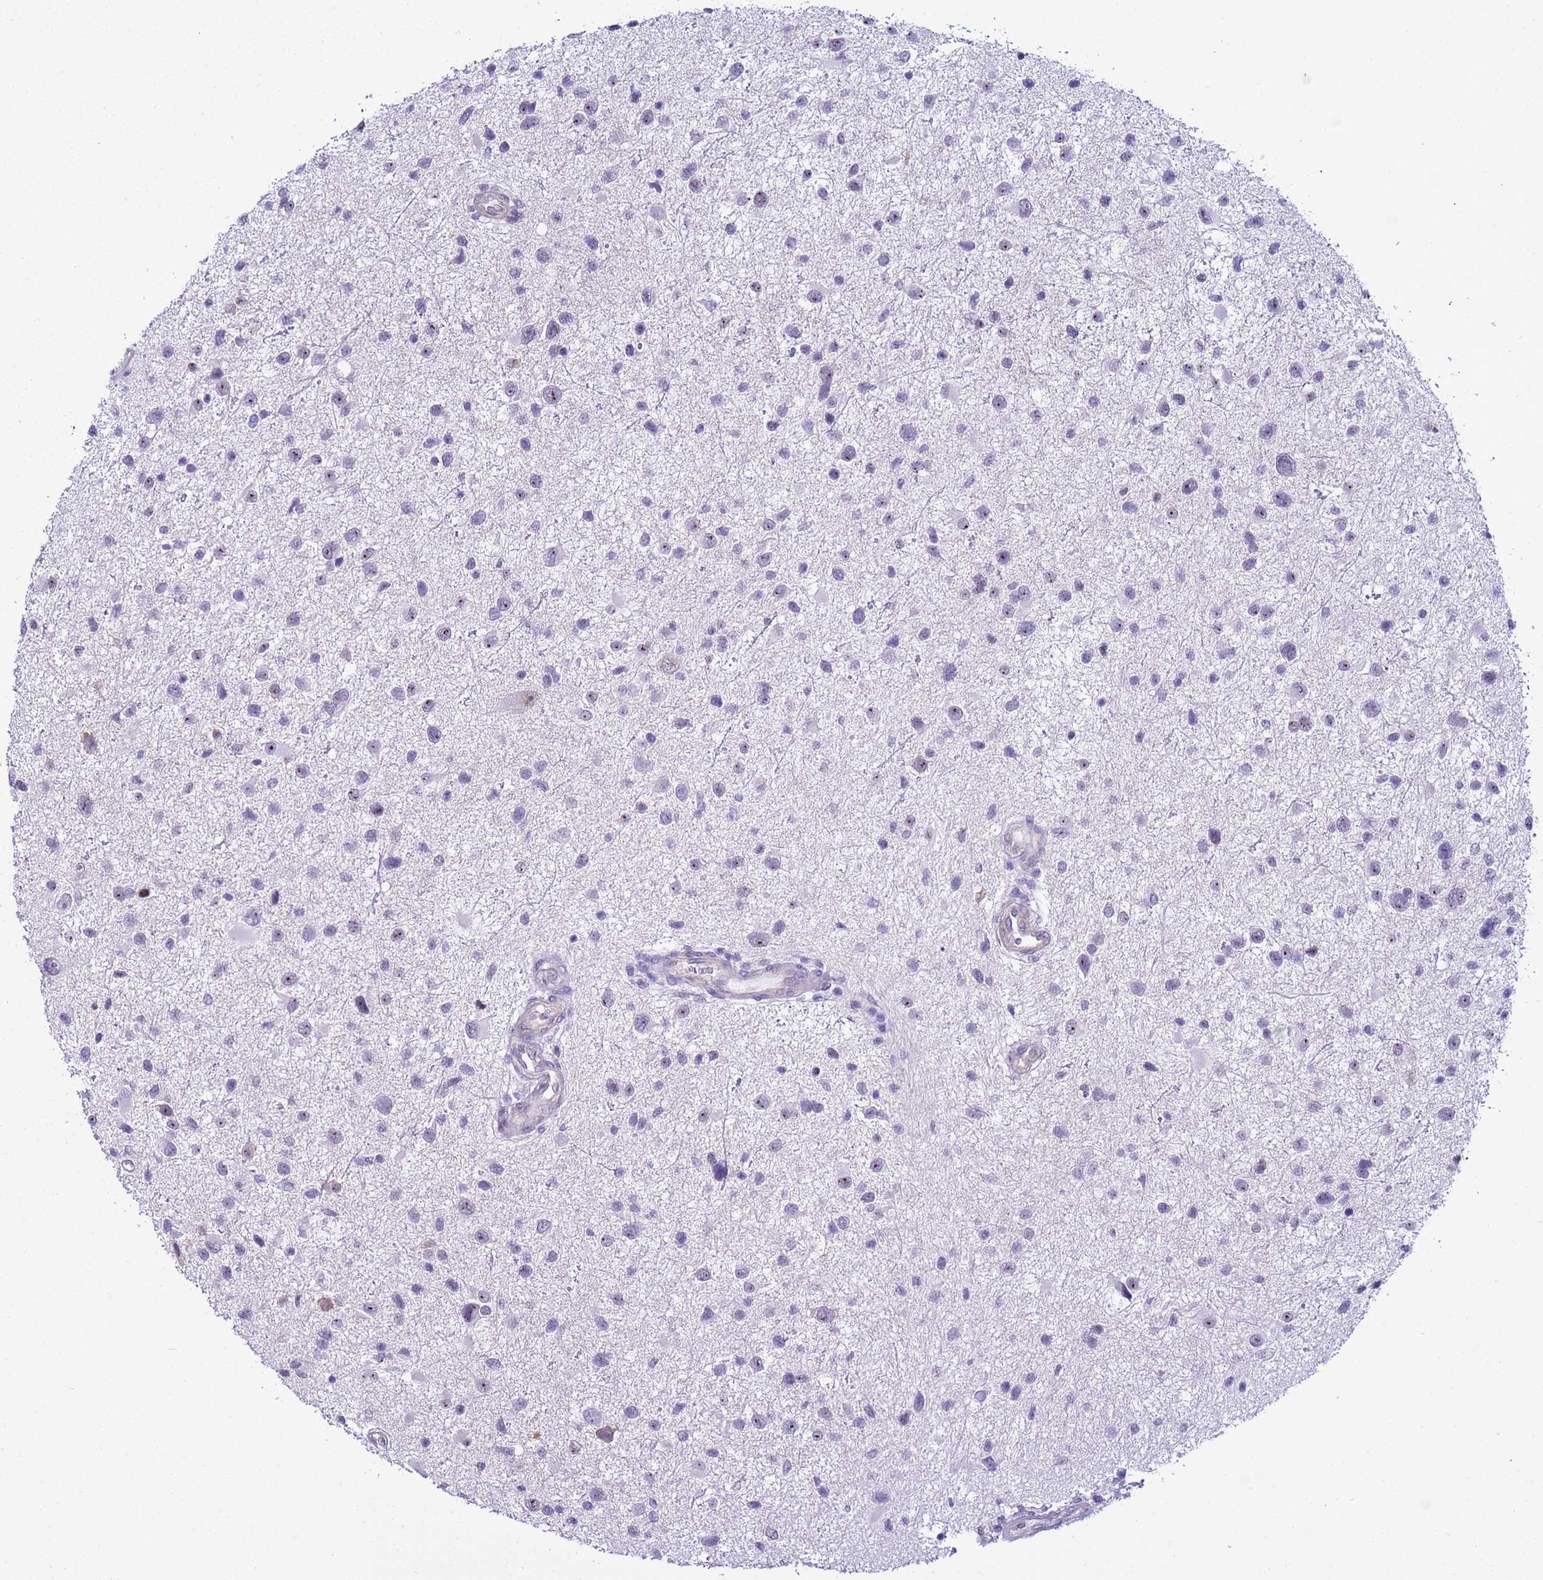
{"staining": {"intensity": "weak", "quantity": "<25%", "location": "nuclear"}, "tissue": "glioma", "cell_type": "Tumor cells", "image_type": "cancer", "snomed": [{"axis": "morphology", "description": "Glioma, malignant, Low grade"}, {"axis": "topography", "description": "Brain"}], "caption": "Glioma stained for a protein using immunohistochemistry (IHC) exhibits no staining tumor cells.", "gene": "LRRC10B", "patient": {"sex": "female", "age": 32}}